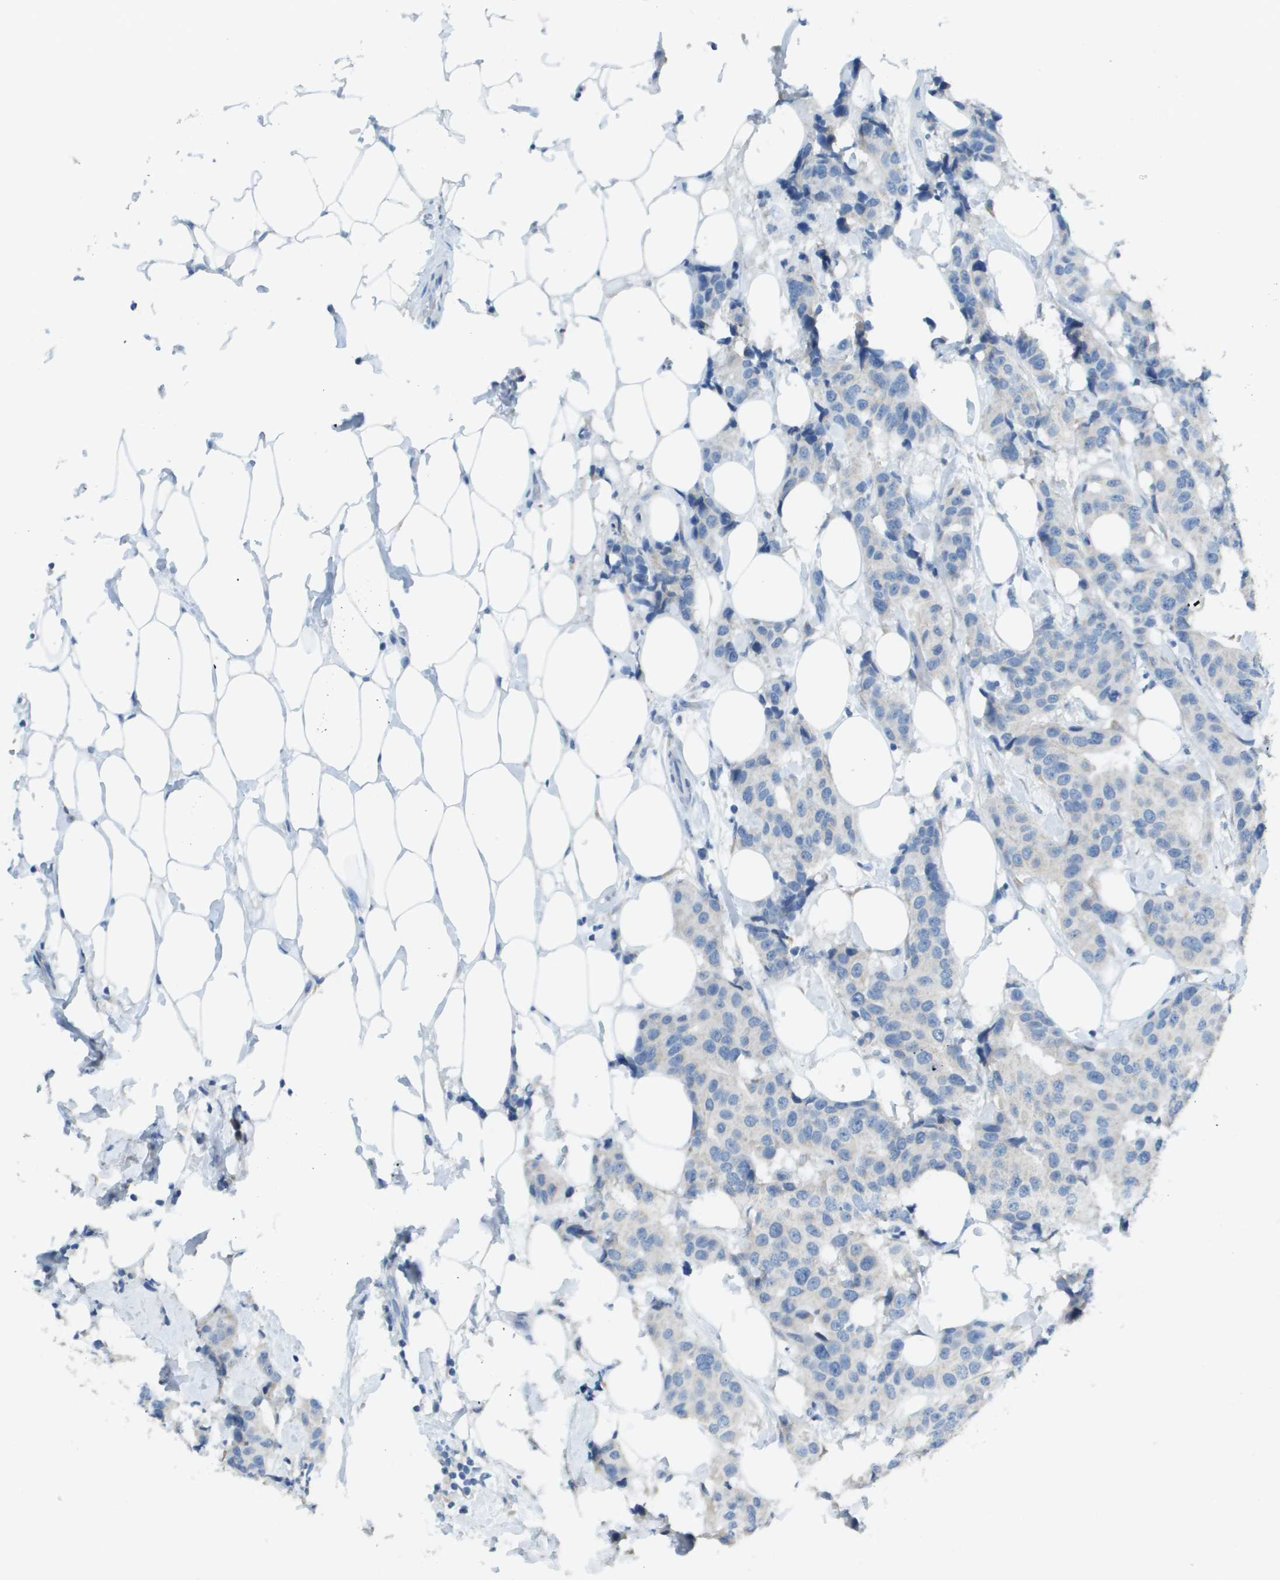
{"staining": {"intensity": "negative", "quantity": "none", "location": "none"}, "tissue": "breast cancer", "cell_type": "Tumor cells", "image_type": "cancer", "snomed": [{"axis": "morphology", "description": "Normal tissue, NOS"}, {"axis": "morphology", "description": "Duct carcinoma"}, {"axis": "topography", "description": "Breast"}], "caption": "This is an immunohistochemistry (IHC) image of human breast cancer. There is no staining in tumor cells.", "gene": "PTGDR2", "patient": {"sex": "female", "age": 39}}